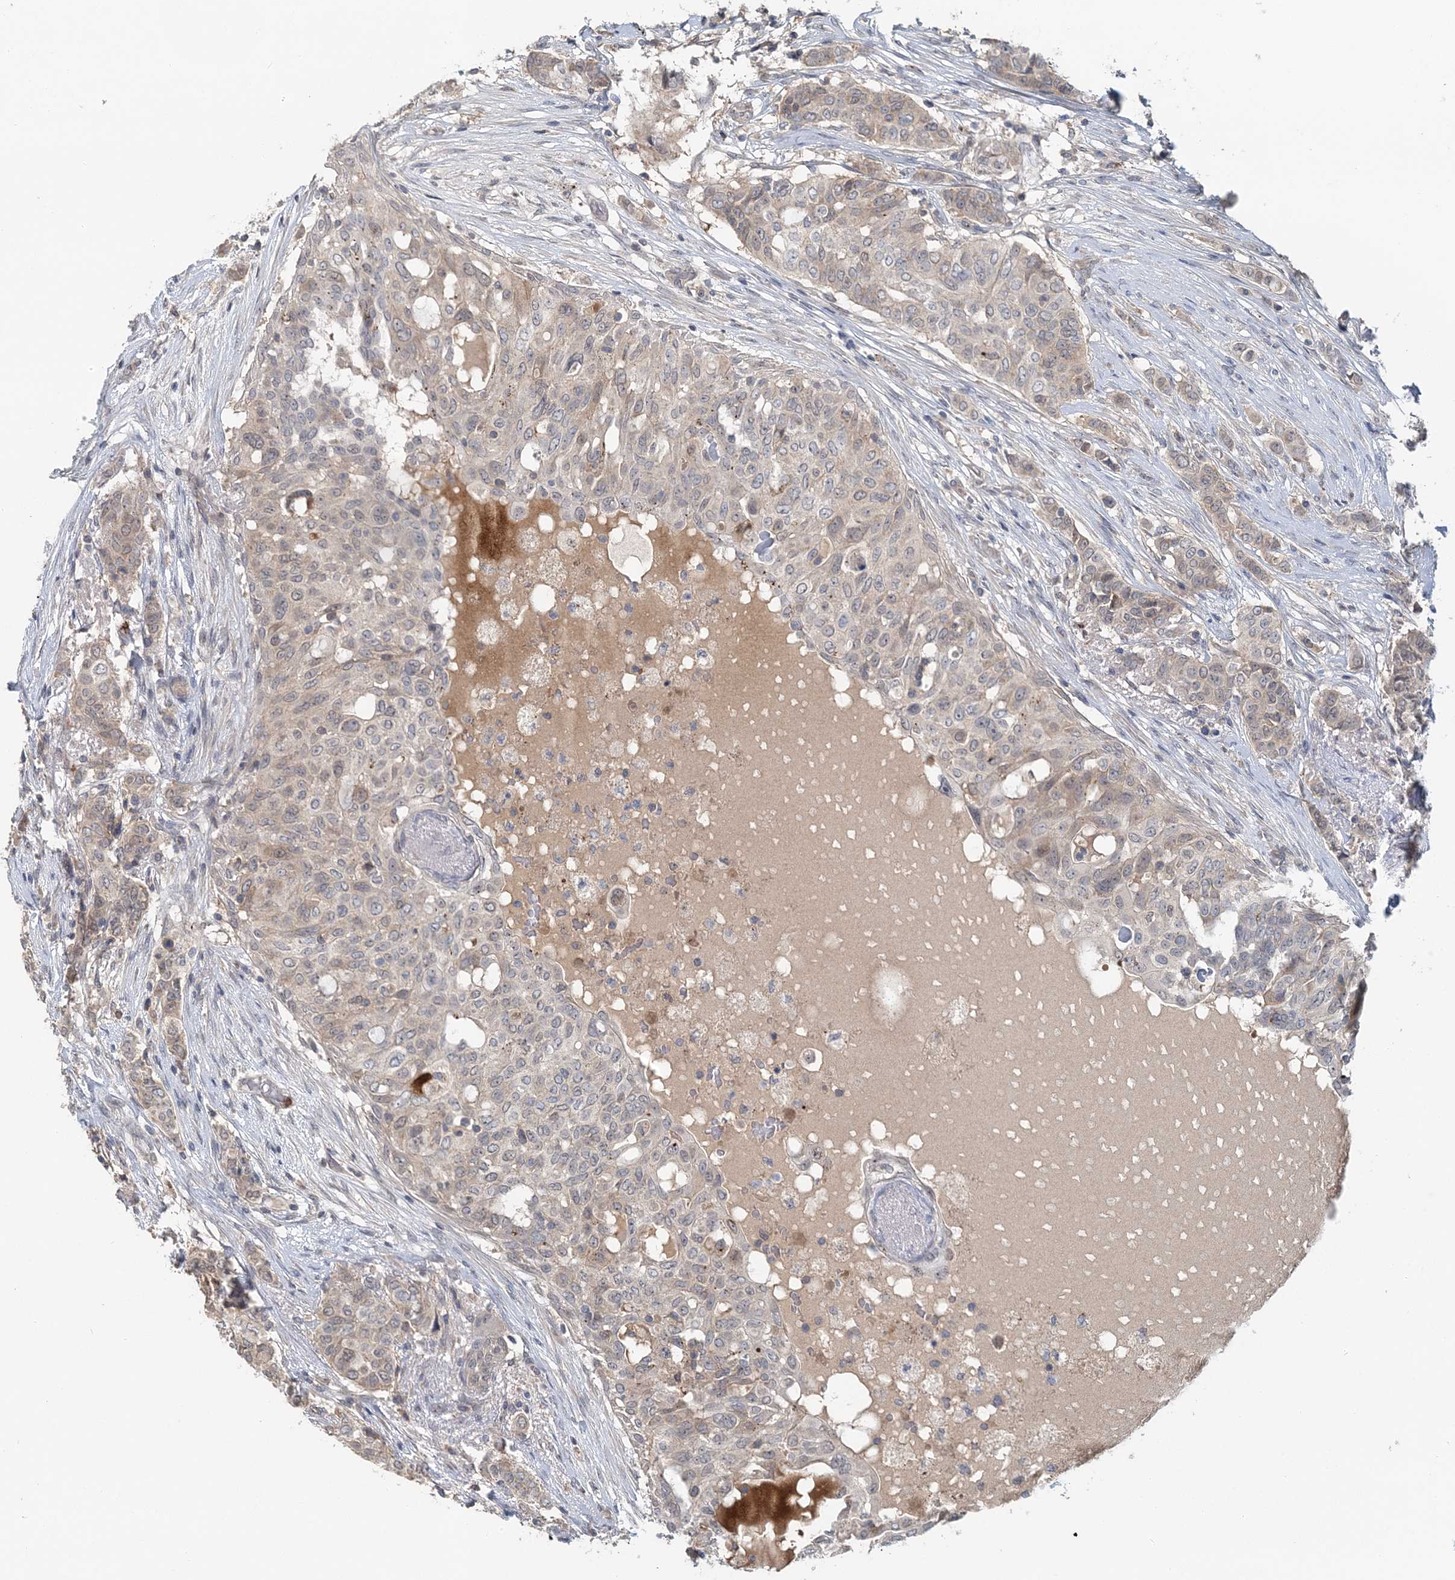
{"staining": {"intensity": "negative", "quantity": "none", "location": "none"}, "tissue": "breast cancer", "cell_type": "Tumor cells", "image_type": "cancer", "snomed": [{"axis": "morphology", "description": "Lobular carcinoma"}, {"axis": "topography", "description": "Breast"}], "caption": "DAB immunohistochemical staining of human breast lobular carcinoma displays no significant expression in tumor cells.", "gene": "RNF25", "patient": {"sex": "female", "age": 51}}